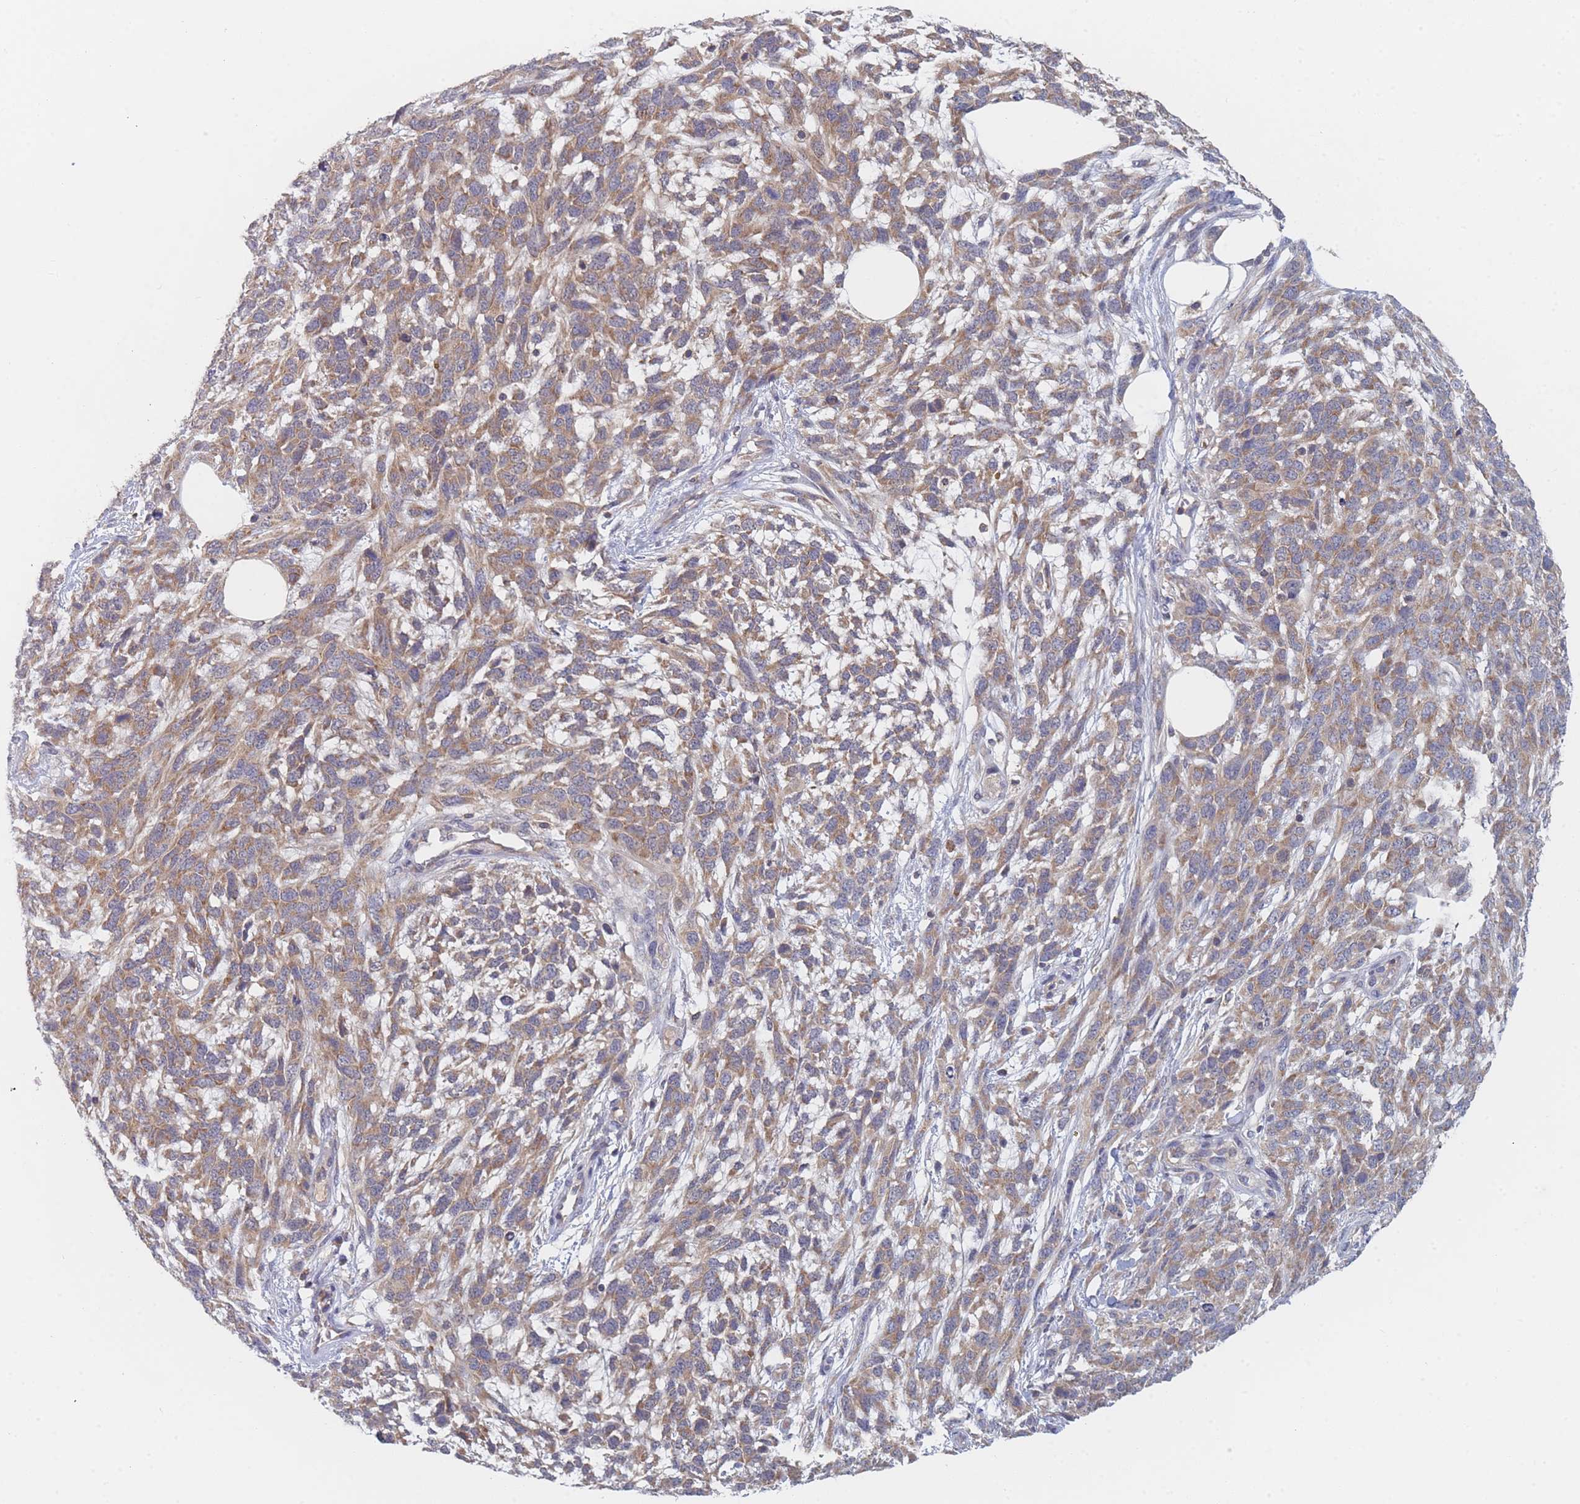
{"staining": {"intensity": "moderate", "quantity": ">75%", "location": "cytoplasmic/membranous"}, "tissue": "melanoma", "cell_type": "Tumor cells", "image_type": "cancer", "snomed": [{"axis": "morphology", "description": "Normal morphology"}, {"axis": "morphology", "description": "Malignant melanoma, NOS"}, {"axis": "topography", "description": "Skin"}], "caption": "Moderate cytoplasmic/membranous staining is present in approximately >75% of tumor cells in malignant melanoma. (DAB (3,3'-diaminobenzidine) IHC, brown staining for protein, blue staining for nuclei).", "gene": "PPP6C", "patient": {"sex": "female", "age": 72}}